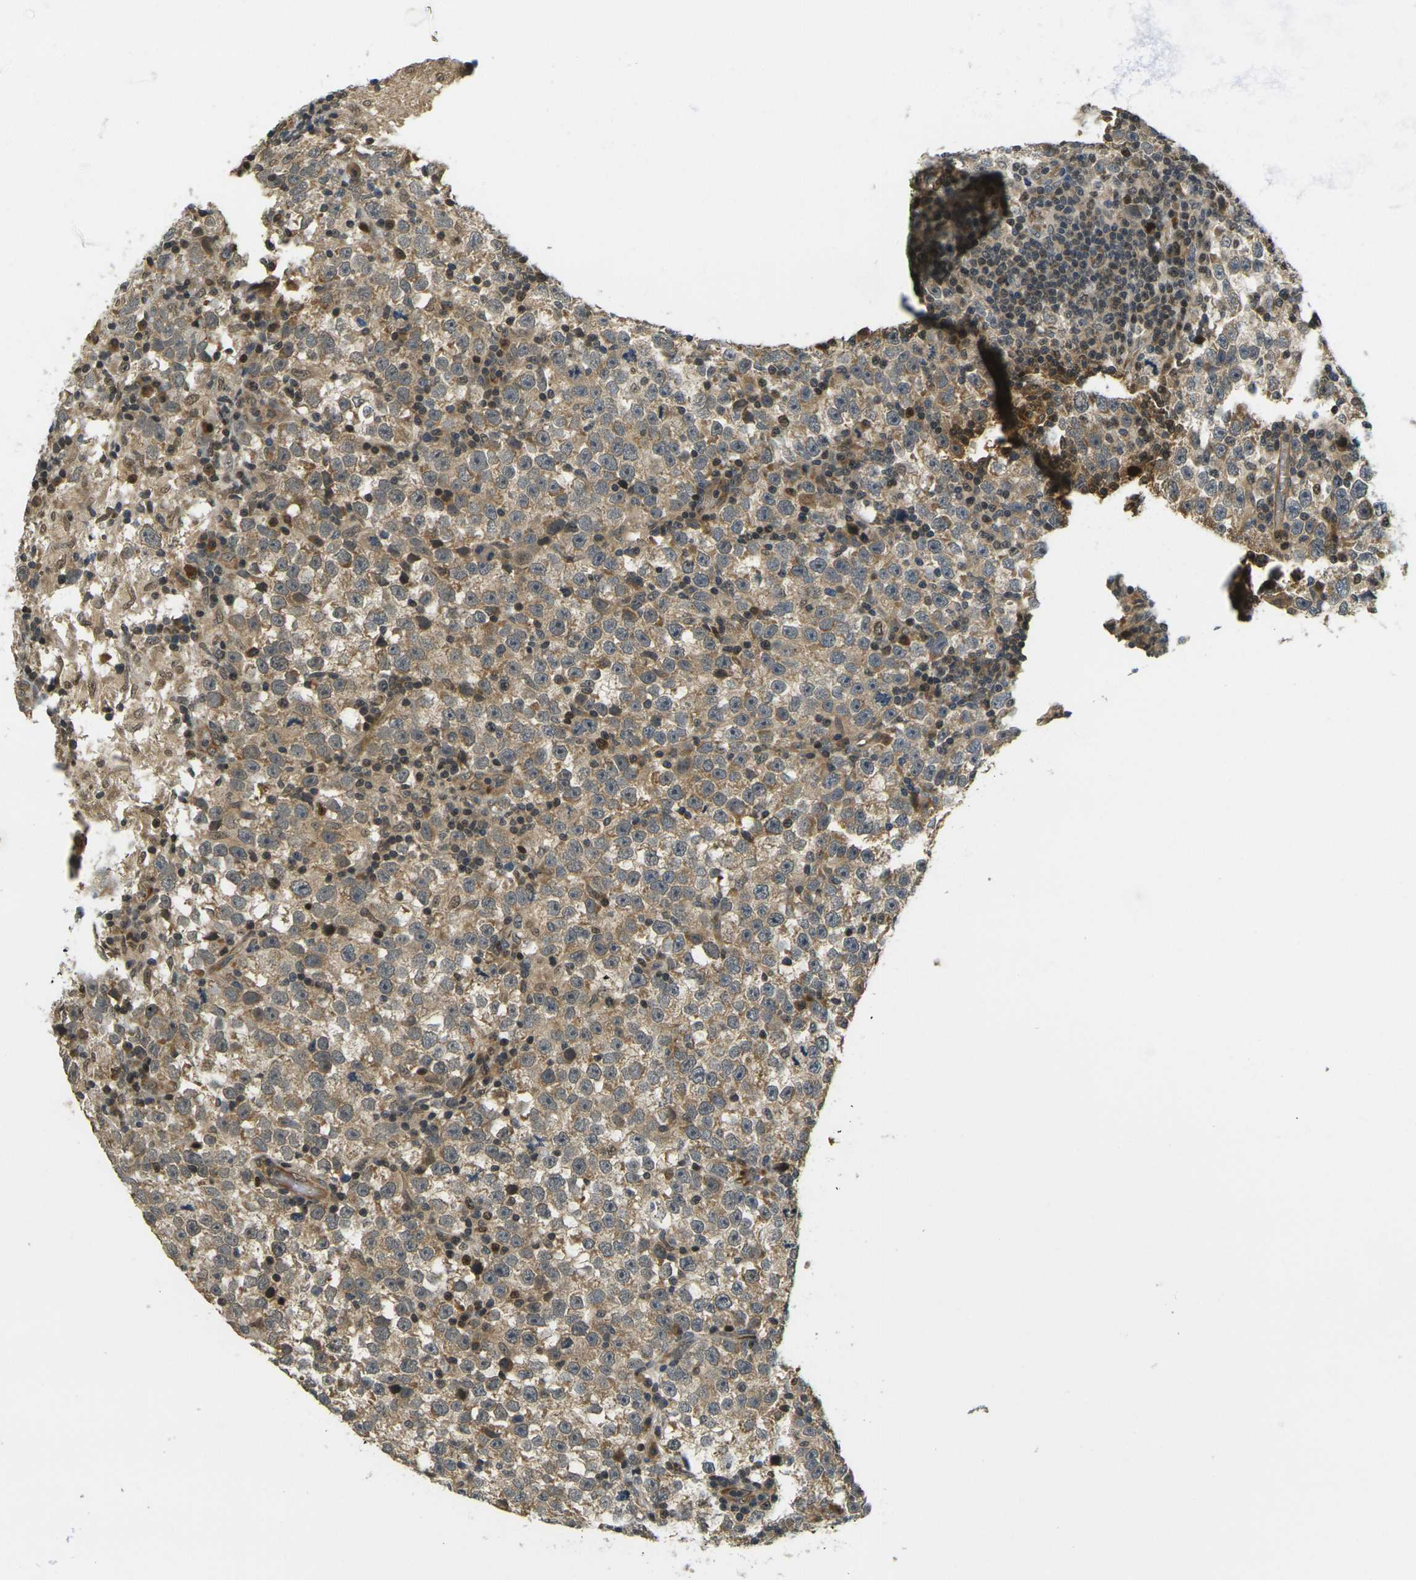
{"staining": {"intensity": "moderate", "quantity": ">75%", "location": "cytoplasmic/membranous"}, "tissue": "testis cancer", "cell_type": "Tumor cells", "image_type": "cancer", "snomed": [{"axis": "morphology", "description": "Seminoma, NOS"}, {"axis": "topography", "description": "Testis"}], "caption": "Testis seminoma stained with DAB (3,3'-diaminobenzidine) immunohistochemistry (IHC) exhibits medium levels of moderate cytoplasmic/membranous staining in about >75% of tumor cells. (Brightfield microscopy of DAB IHC at high magnification).", "gene": "KLHL8", "patient": {"sex": "male", "age": 43}}